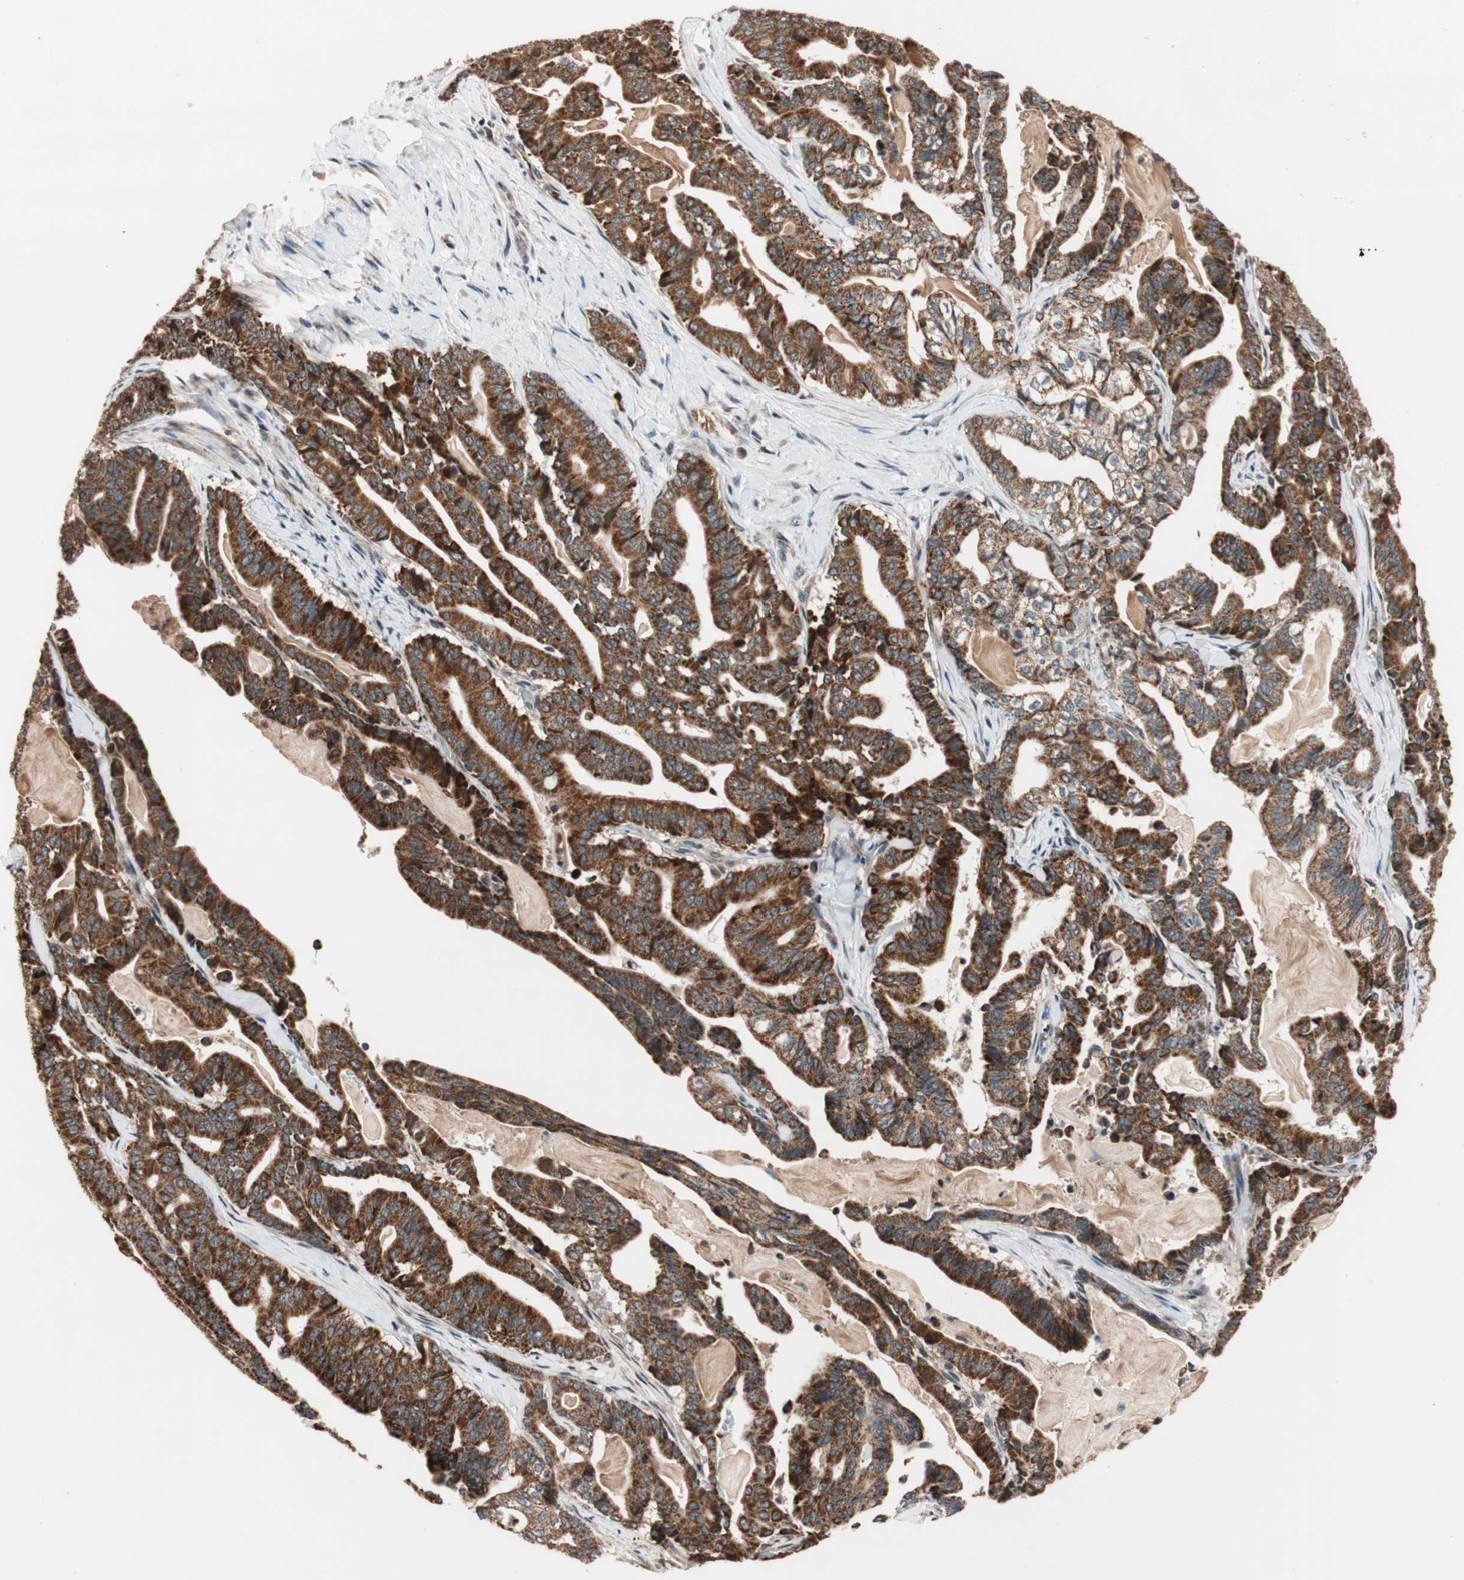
{"staining": {"intensity": "strong", "quantity": ">75%", "location": "cytoplasmic/membranous"}, "tissue": "pancreatic cancer", "cell_type": "Tumor cells", "image_type": "cancer", "snomed": [{"axis": "morphology", "description": "Adenocarcinoma, NOS"}, {"axis": "topography", "description": "Pancreas"}], "caption": "A photomicrograph showing strong cytoplasmic/membranous expression in approximately >75% of tumor cells in pancreatic adenocarcinoma, as visualized by brown immunohistochemical staining.", "gene": "HECW1", "patient": {"sex": "male", "age": 63}}